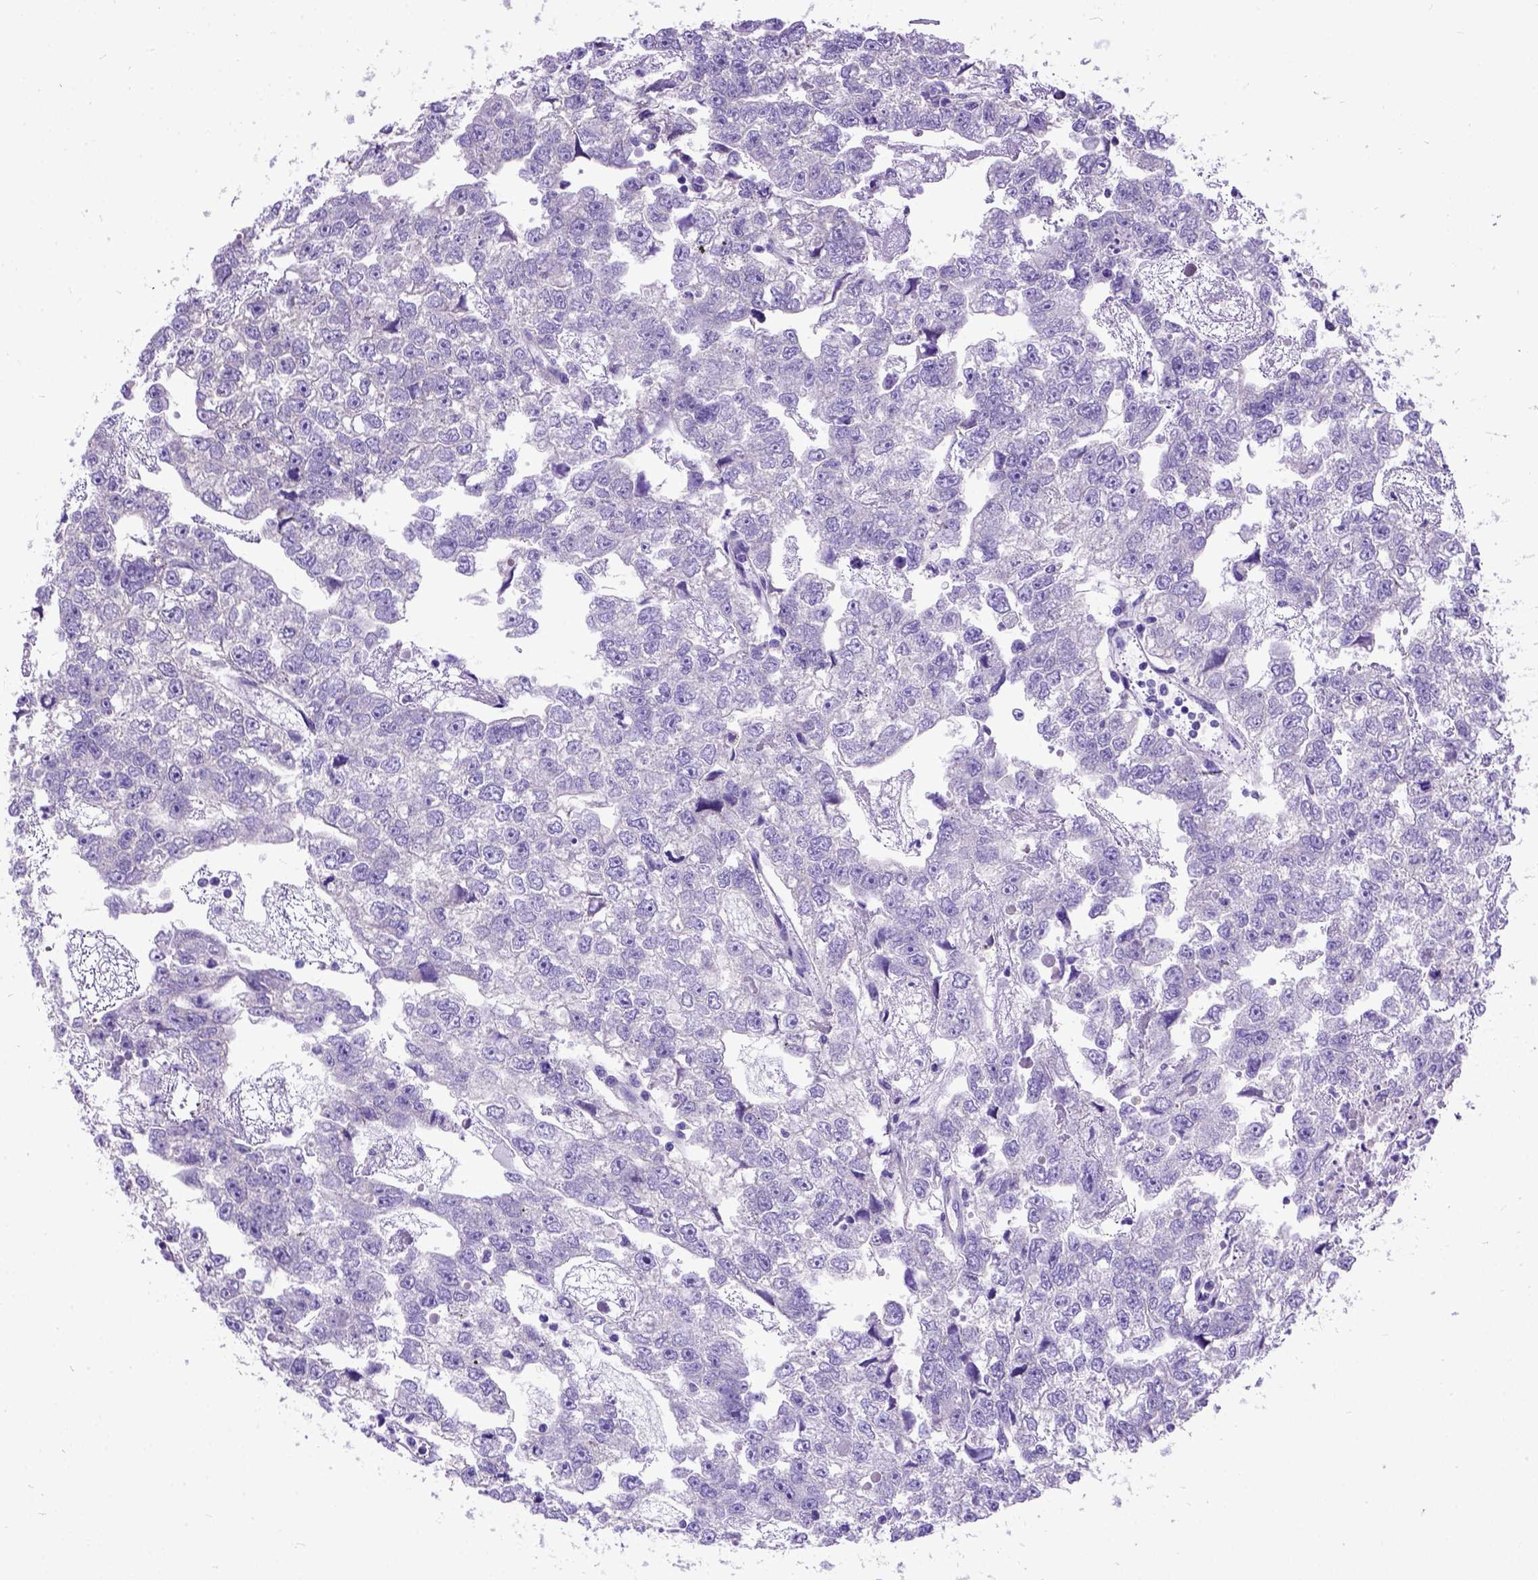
{"staining": {"intensity": "negative", "quantity": "none", "location": "none"}, "tissue": "testis cancer", "cell_type": "Tumor cells", "image_type": "cancer", "snomed": [{"axis": "morphology", "description": "Carcinoma, Embryonal, NOS"}, {"axis": "morphology", "description": "Teratoma, malignant, NOS"}, {"axis": "topography", "description": "Testis"}], "caption": "IHC image of testis embryonal carcinoma stained for a protein (brown), which demonstrates no positivity in tumor cells.", "gene": "CFAP54", "patient": {"sex": "male", "age": 44}}